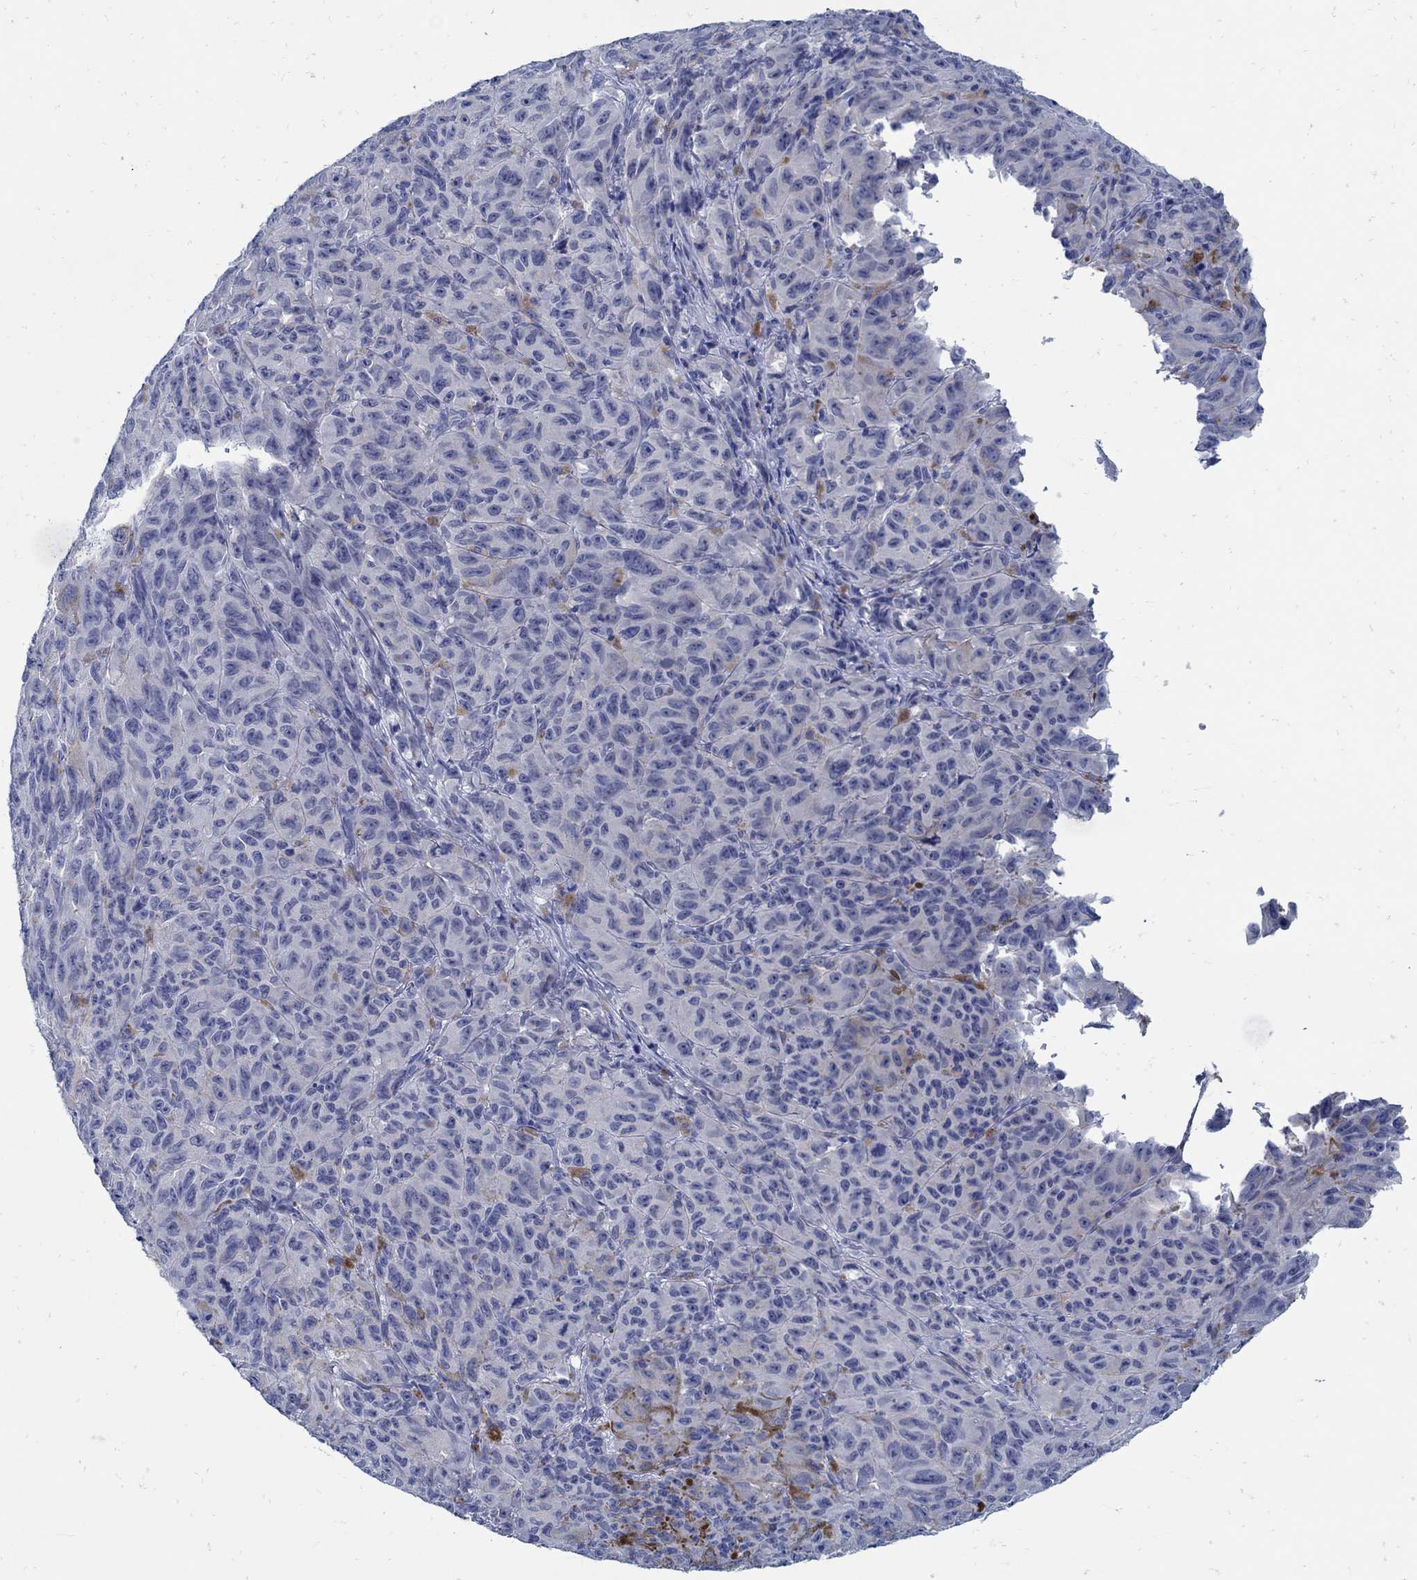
{"staining": {"intensity": "negative", "quantity": "none", "location": "none"}, "tissue": "melanoma", "cell_type": "Tumor cells", "image_type": "cancer", "snomed": [{"axis": "morphology", "description": "Malignant melanoma, NOS"}, {"axis": "topography", "description": "Vulva, labia, clitoris and Bartholin´s gland, NO"}], "caption": "The immunohistochemistry photomicrograph has no significant positivity in tumor cells of malignant melanoma tissue.", "gene": "PAX9", "patient": {"sex": "female", "age": 75}}